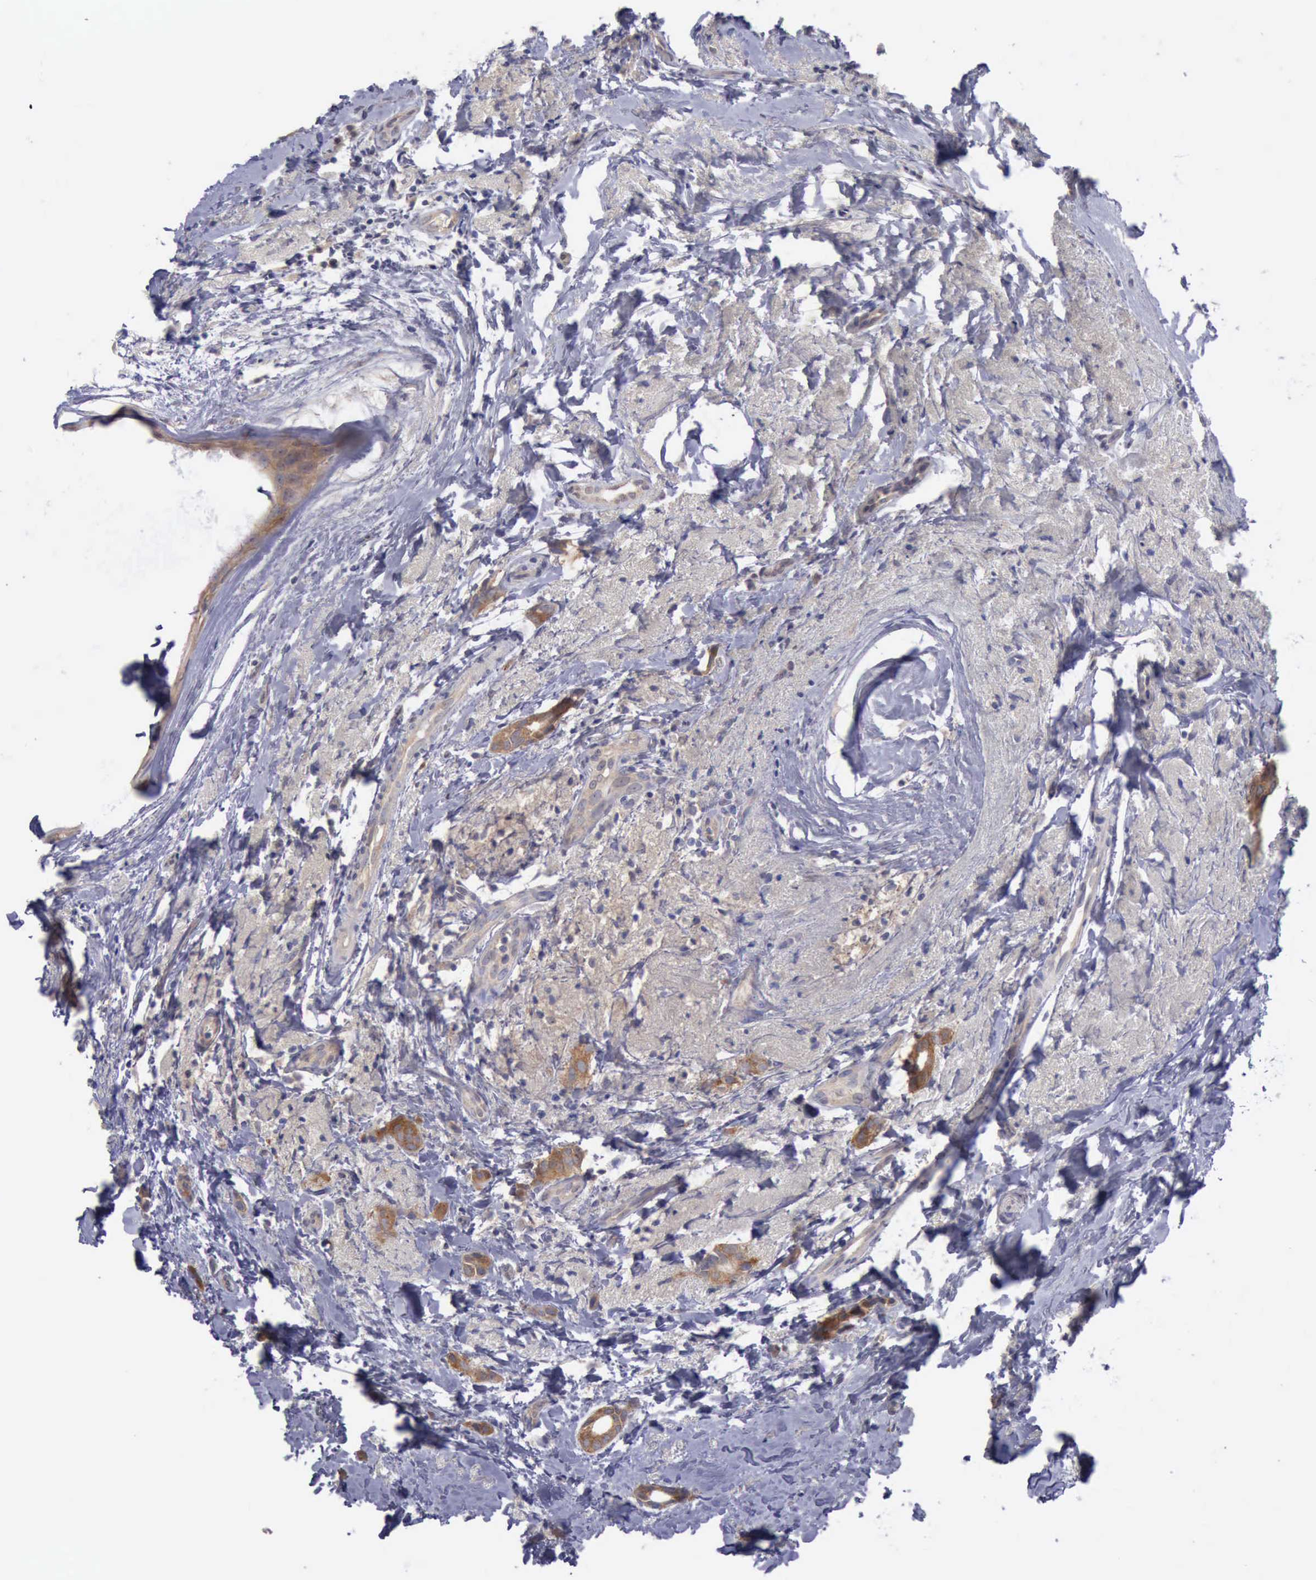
{"staining": {"intensity": "weak", "quantity": ">75%", "location": "cytoplasmic/membranous"}, "tissue": "breast cancer", "cell_type": "Tumor cells", "image_type": "cancer", "snomed": [{"axis": "morphology", "description": "Duct carcinoma"}, {"axis": "topography", "description": "Breast"}], "caption": "Immunohistochemical staining of human breast invasive ductal carcinoma reveals weak cytoplasmic/membranous protein positivity in approximately >75% of tumor cells.", "gene": "PHKA1", "patient": {"sex": "female", "age": 54}}